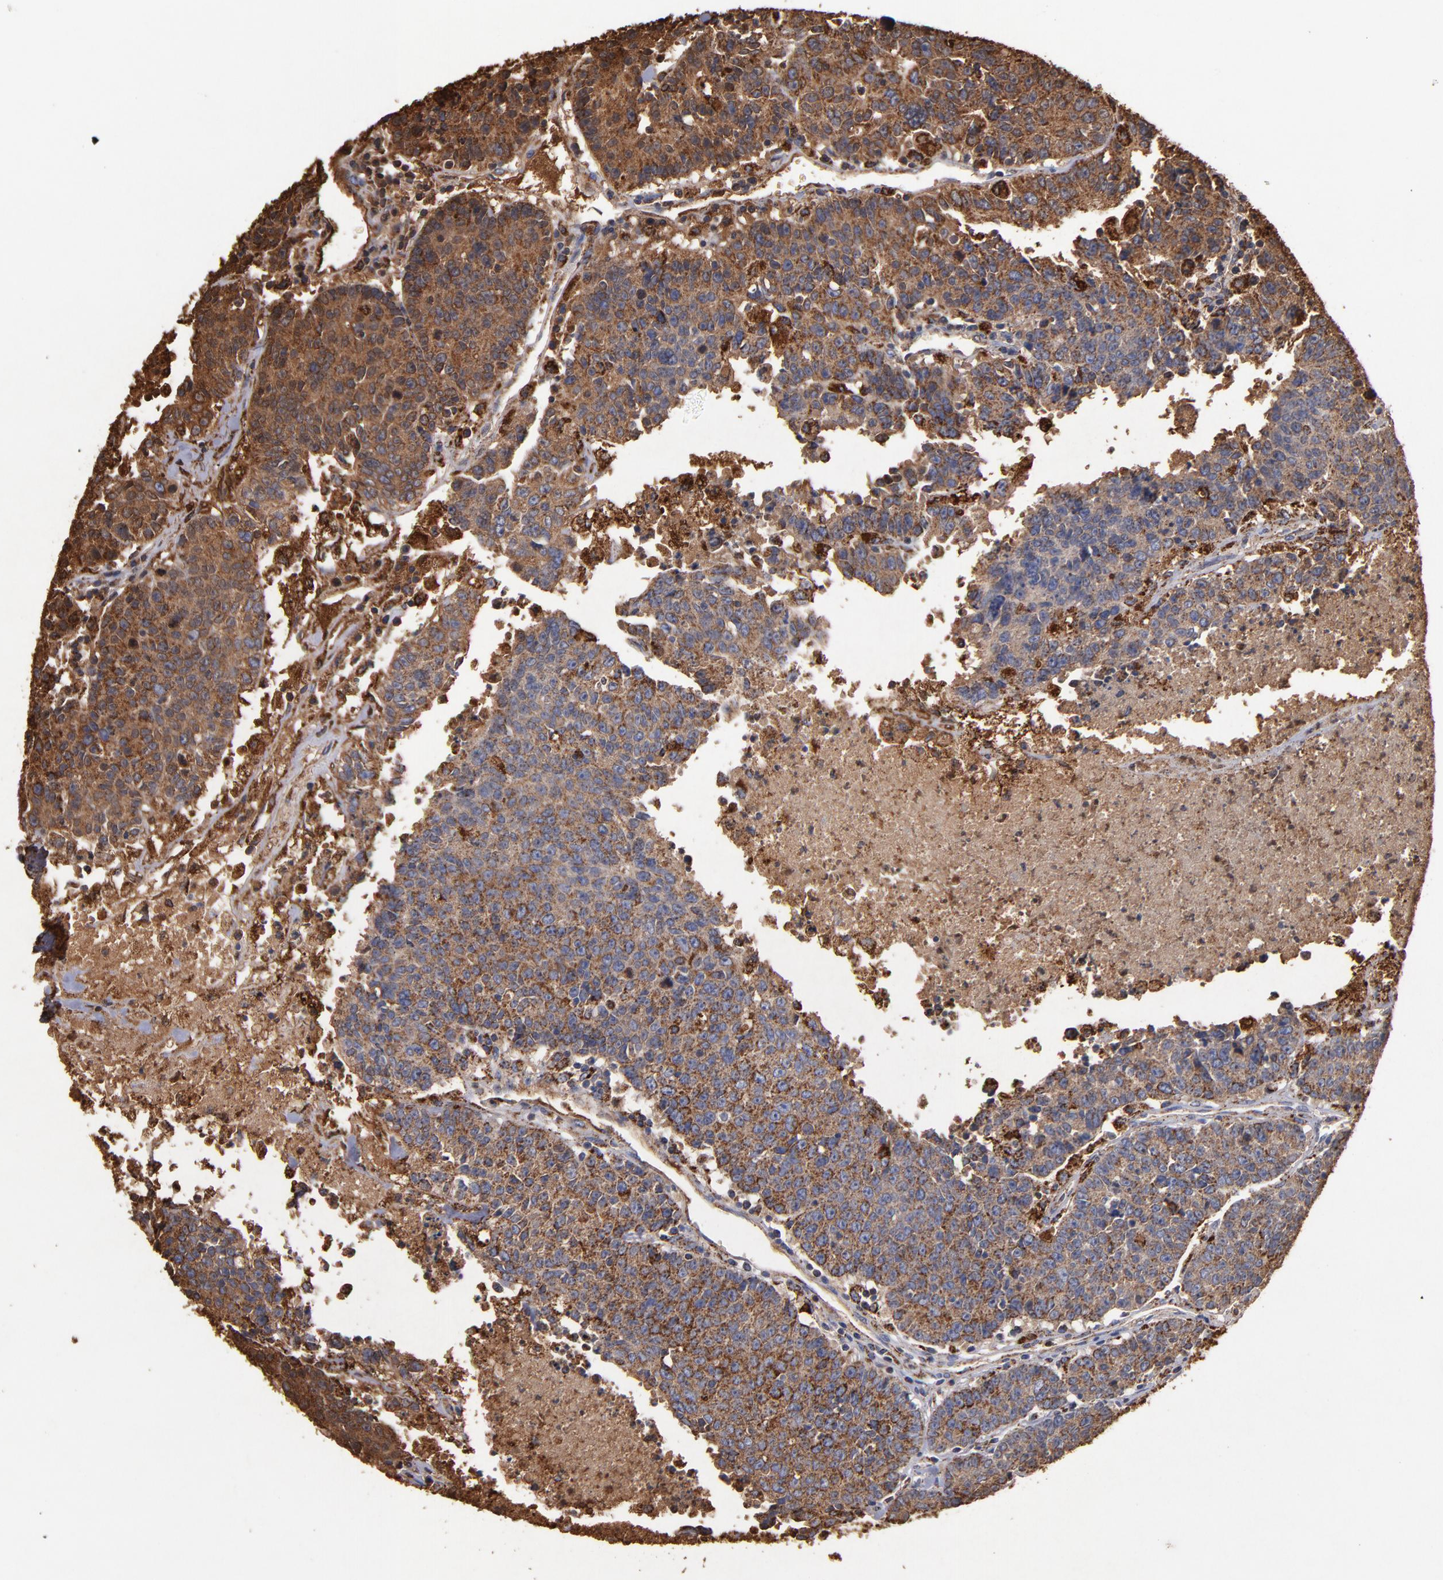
{"staining": {"intensity": "strong", "quantity": ">75%", "location": "cytoplasmic/membranous"}, "tissue": "colorectal cancer", "cell_type": "Tumor cells", "image_type": "cancer", "snomed": [{"axis": "morphology", "description": "Adenocarcinoma, NOS"}, {"axis": "topography", "description": "Colon"}], "caption": "Colorectal cancer (adenocarcinoma) was stained to show a protein in brown. There is high levels of strong cytoplasmic/membranous positivity in approximately >75% of tumor cells. Immunohistochemistry stains the protein in brown and the nuclei are stained blue.", "gene": "SOD2", "patient": {"sex": "female", "age": 53}}